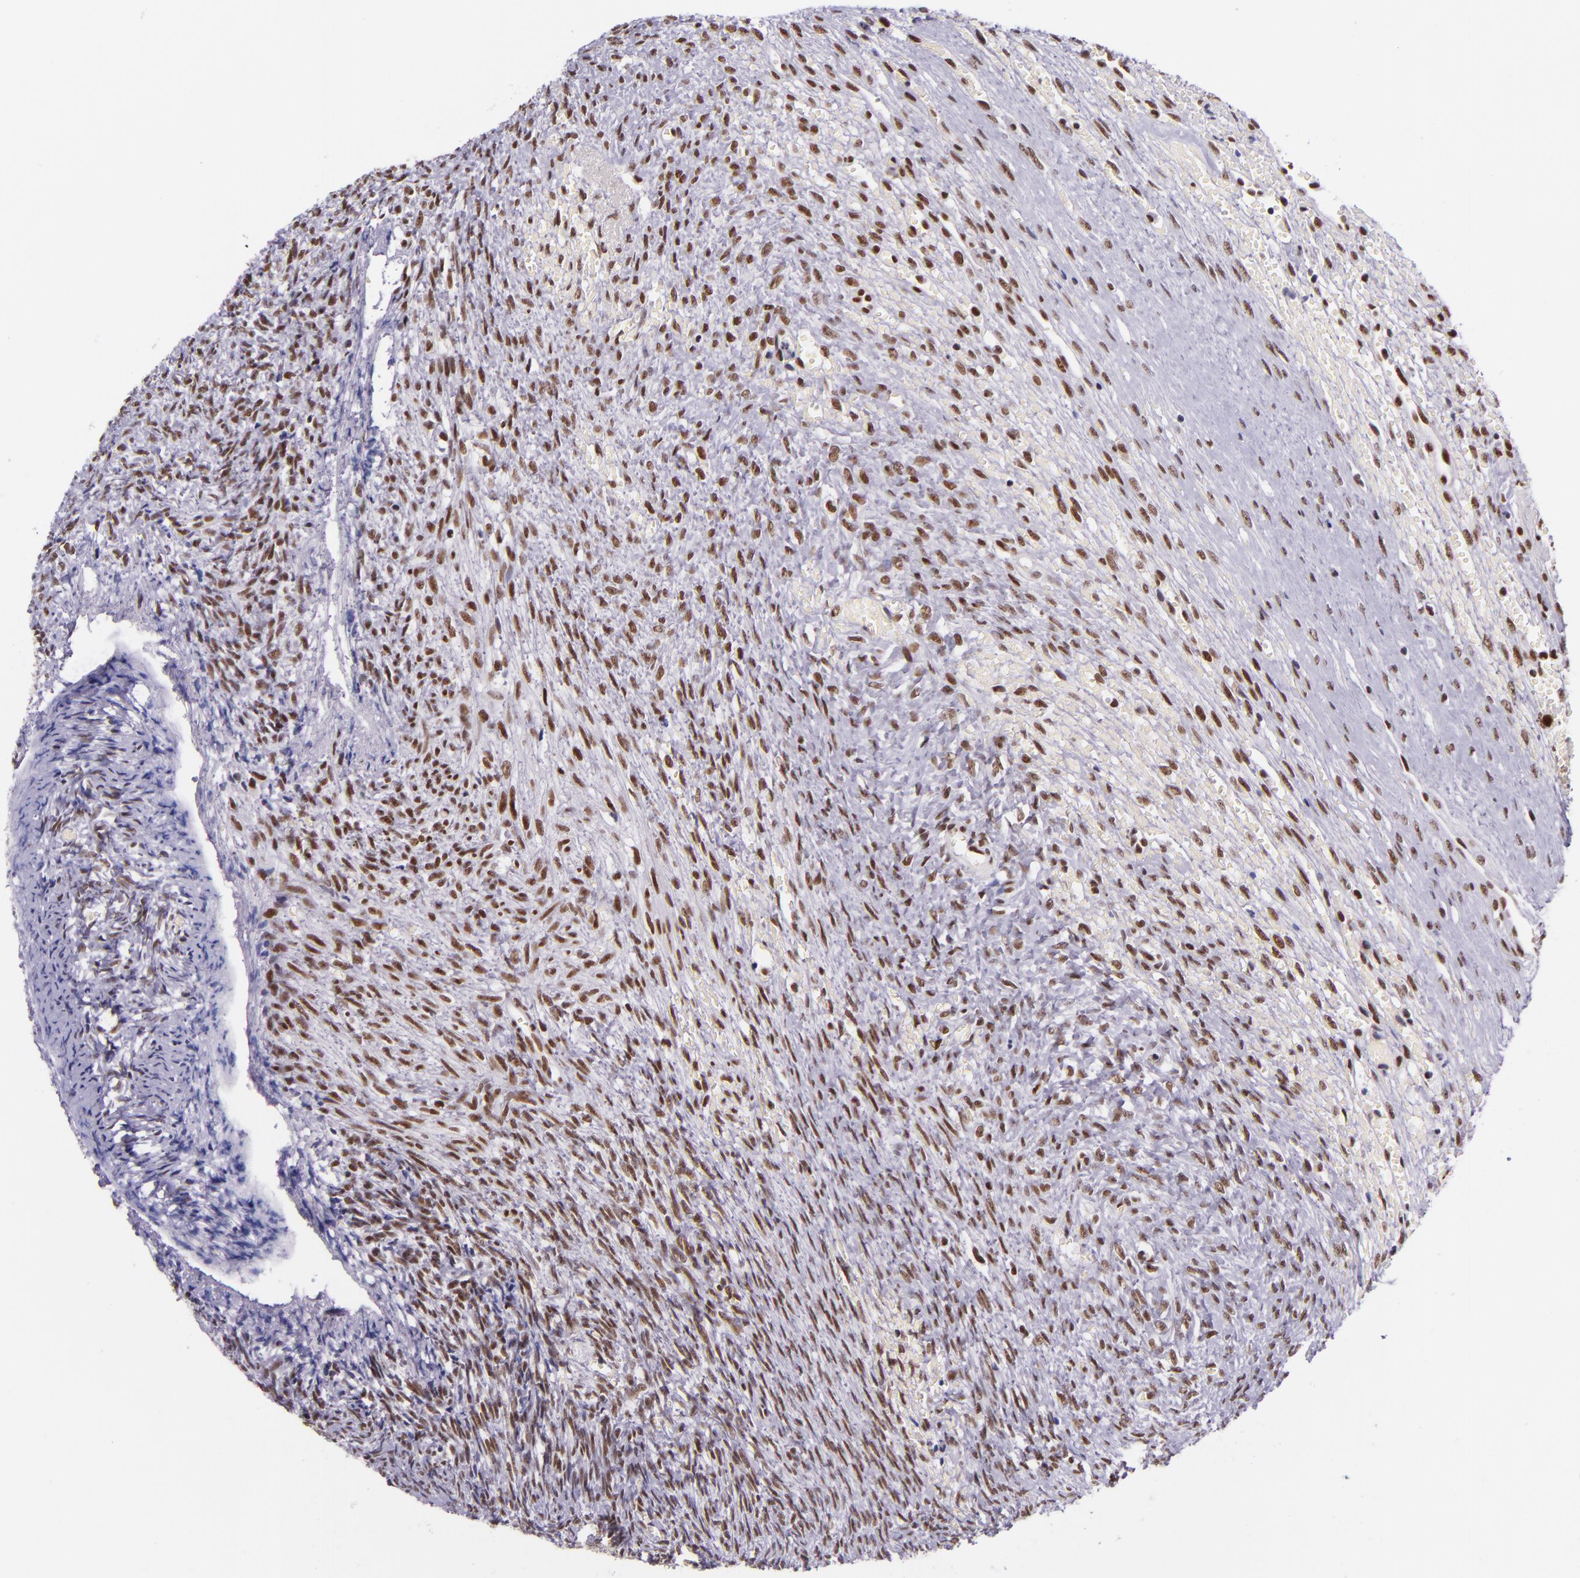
{"staining": {"intensity": "moderate", "quantity": ">75%", "location": "nuclear"}, "tissue": "ovary", "cell_type": "Follicle cells", "image_type": "normal", "snomed": [{"axis": "morphology", "description": "Normal tissue, NOS"}, {"axis": "topography", "description": "Ovary"}], "caption": "About >75% of follicle cells in unremarkable human ovary display moderate nuclear protein positivity as visualized by brown immunohistochemical staining.", "gene": "GPKOW", "patient": {"sex": "female", "age": 56}}